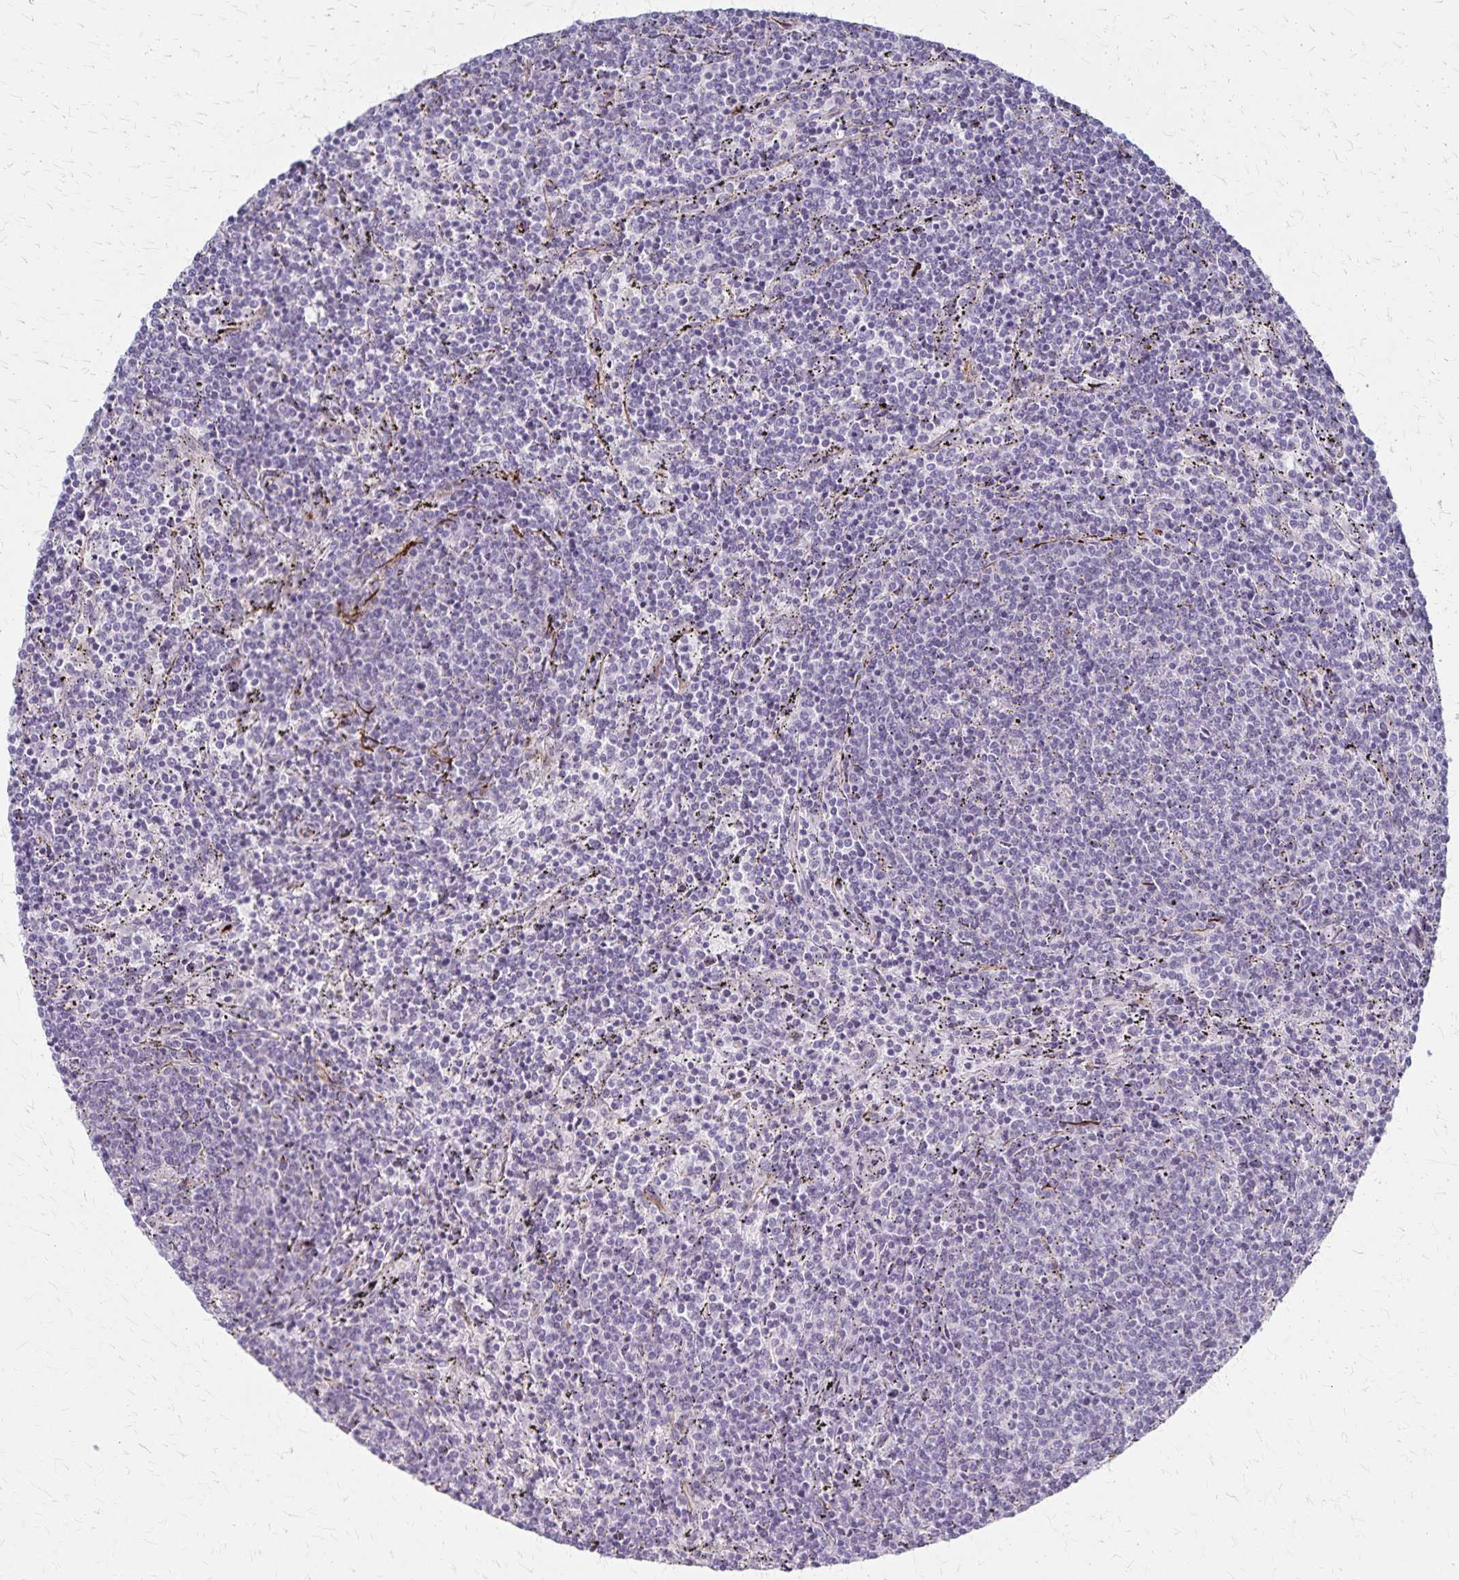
{"staining": {"intensity": "negative", "quantity": "none", "location": "none"}, "tissue": "lymphoma", "cell_type": "Tumor cells", "image_type": "cancer", "snomed": [{"axis": "morphology", "description": "Malignant lymphoma, non-Hodgkin's type, Low grade"}, {"axis": "topography", "description": "Spleen"}], "caption": "High power microscopy image of an immunohistochemistry (IHC) histopathology image of lymphoma, revealing no significant staining in tumor cells.", "gene": "DLK2", "patient": {"sex": "female", "age": 50}}